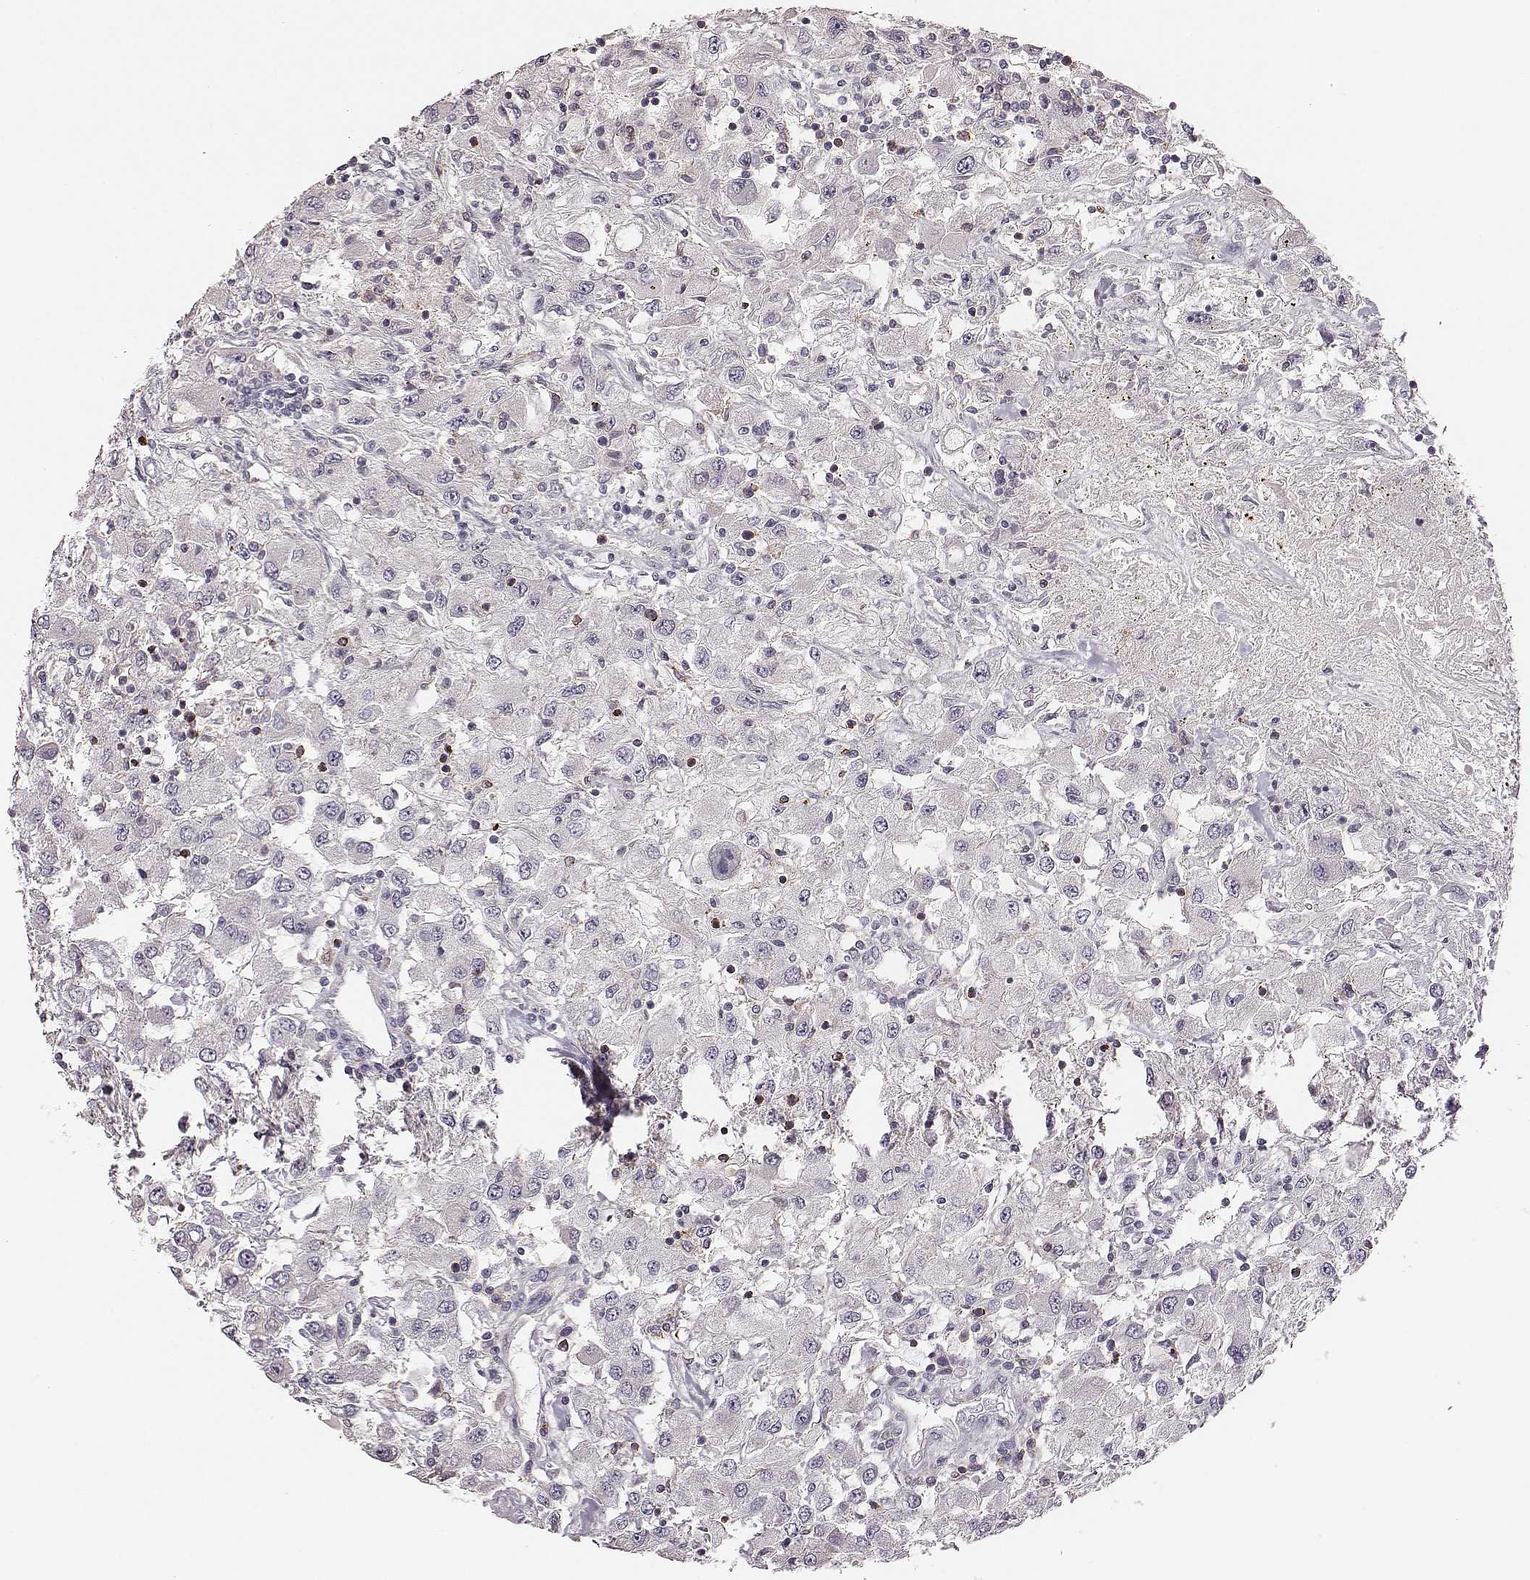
{"staining": {"intensity": "negative", "quantity": "none", "location": "none"}, "tissue": "renal cancer", "cell_type": "Tumor cells", "image_type": "cancer", "snomed": [{"axis": "morphology", "description": "Adenocarcinoma, NOS"}, {"axis": "topography", "description": "Kidney"}], "caption": "Immunohistochemistry image of human renal cancer stained for a protein (brown), which exhibits no staining in tumor cells.", "gene": "ZYX", "patient": {"sex": "female", "age": 67}}